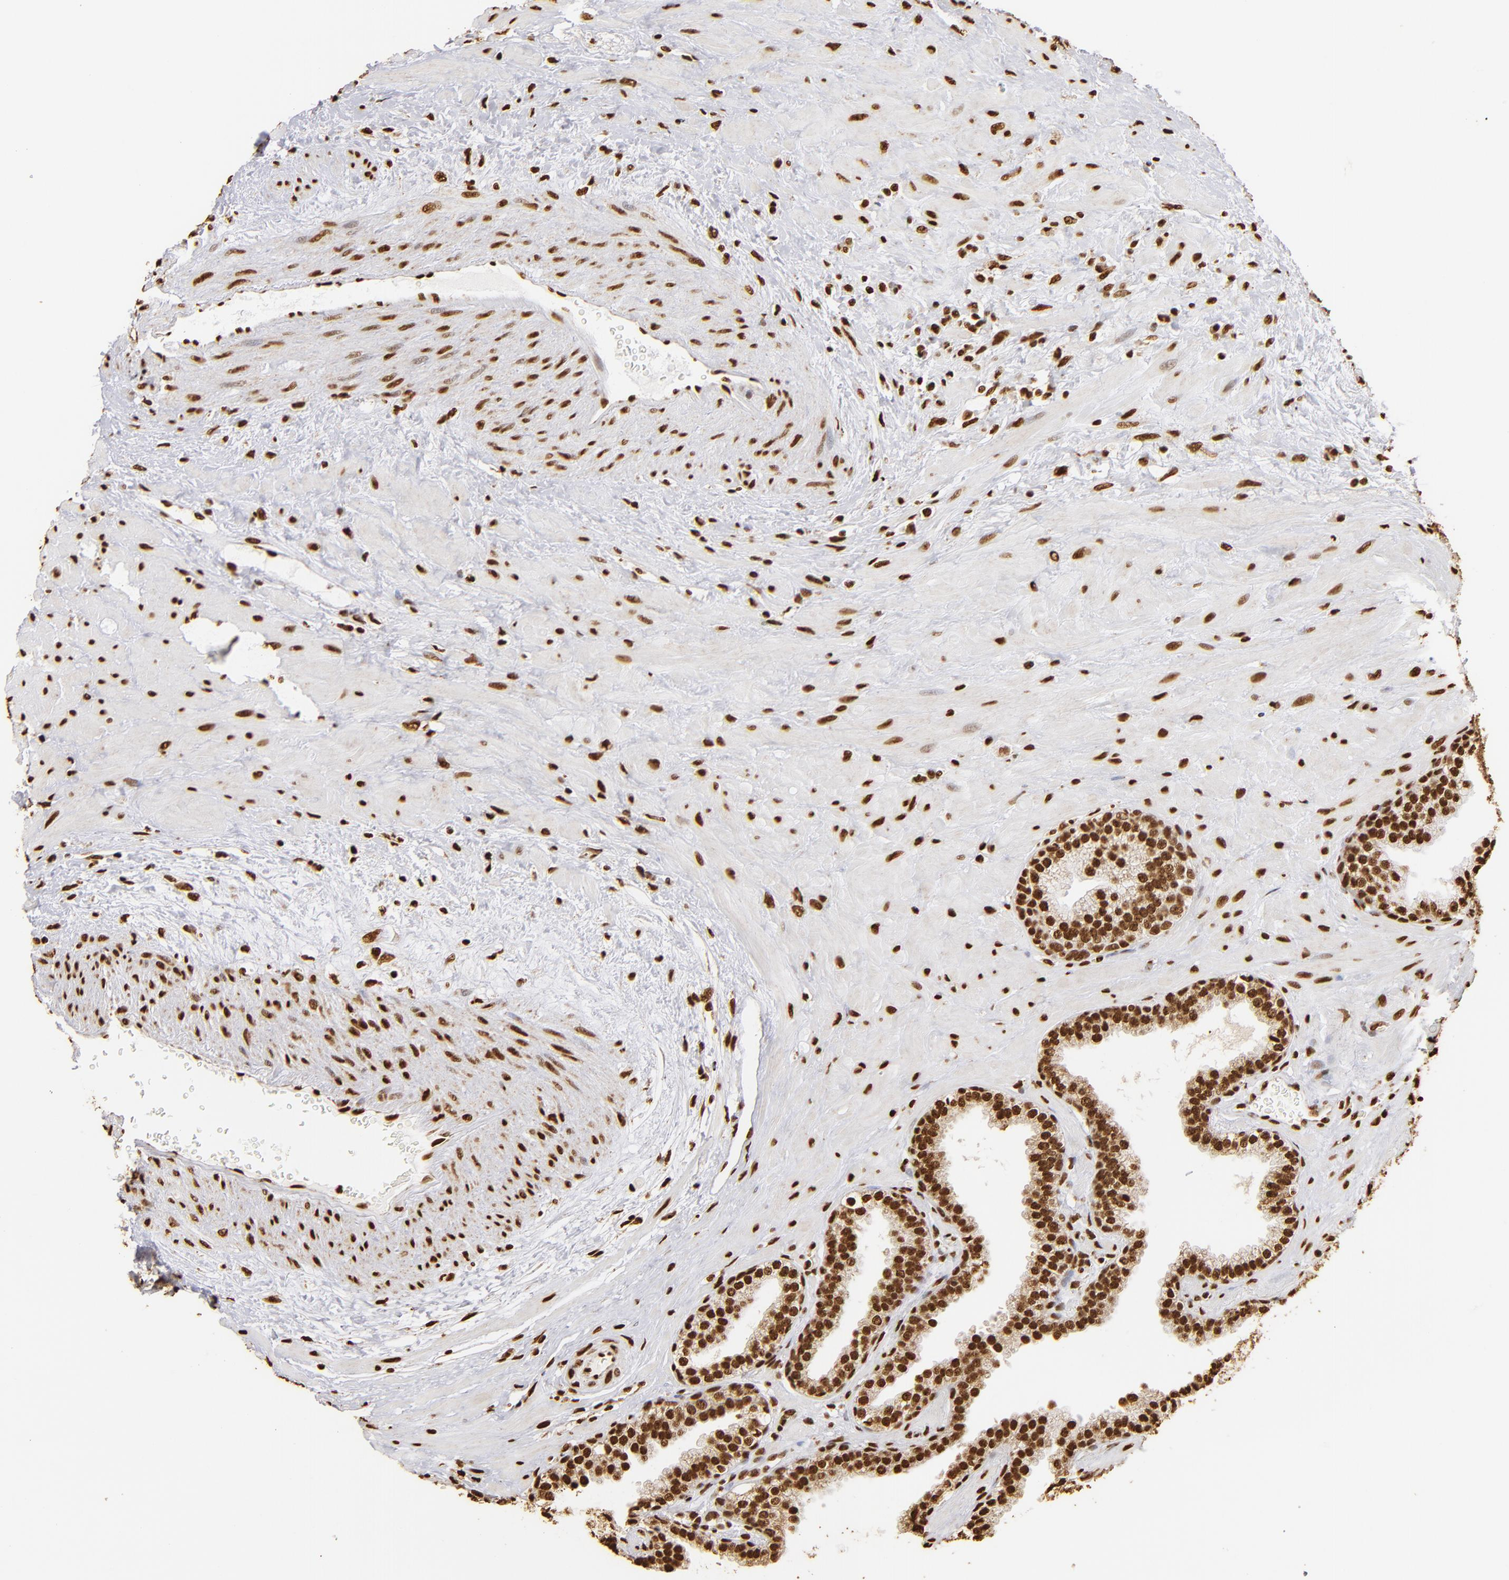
{"staining": {"intensity": "strong", "quantity": ">75%", "location": "nuclear"}, "tissue": "prostate", "cell_type": "Glandular cells", "image_type": "normal", "snomed": [{"axis": "morphology", "description": "Normal tissue, NOS"}, {"axis": "topography", "description": "Prostate"}], "caption": "High-magnification brightfield microscopy of normal prostate stained with DAB (3,3'-diaminobenzidine) (brown) and counterstained with hematoxylin (blue). glandular cells exhibit strong nuclear expression is seen in approximately>75% of cells. (DAB (3,3'-diaminobenzidine) = brown stain, brightfield microscopy at high magnification).", "gene": "ILF3", "patient": {"sex": "male", "age": 51}}